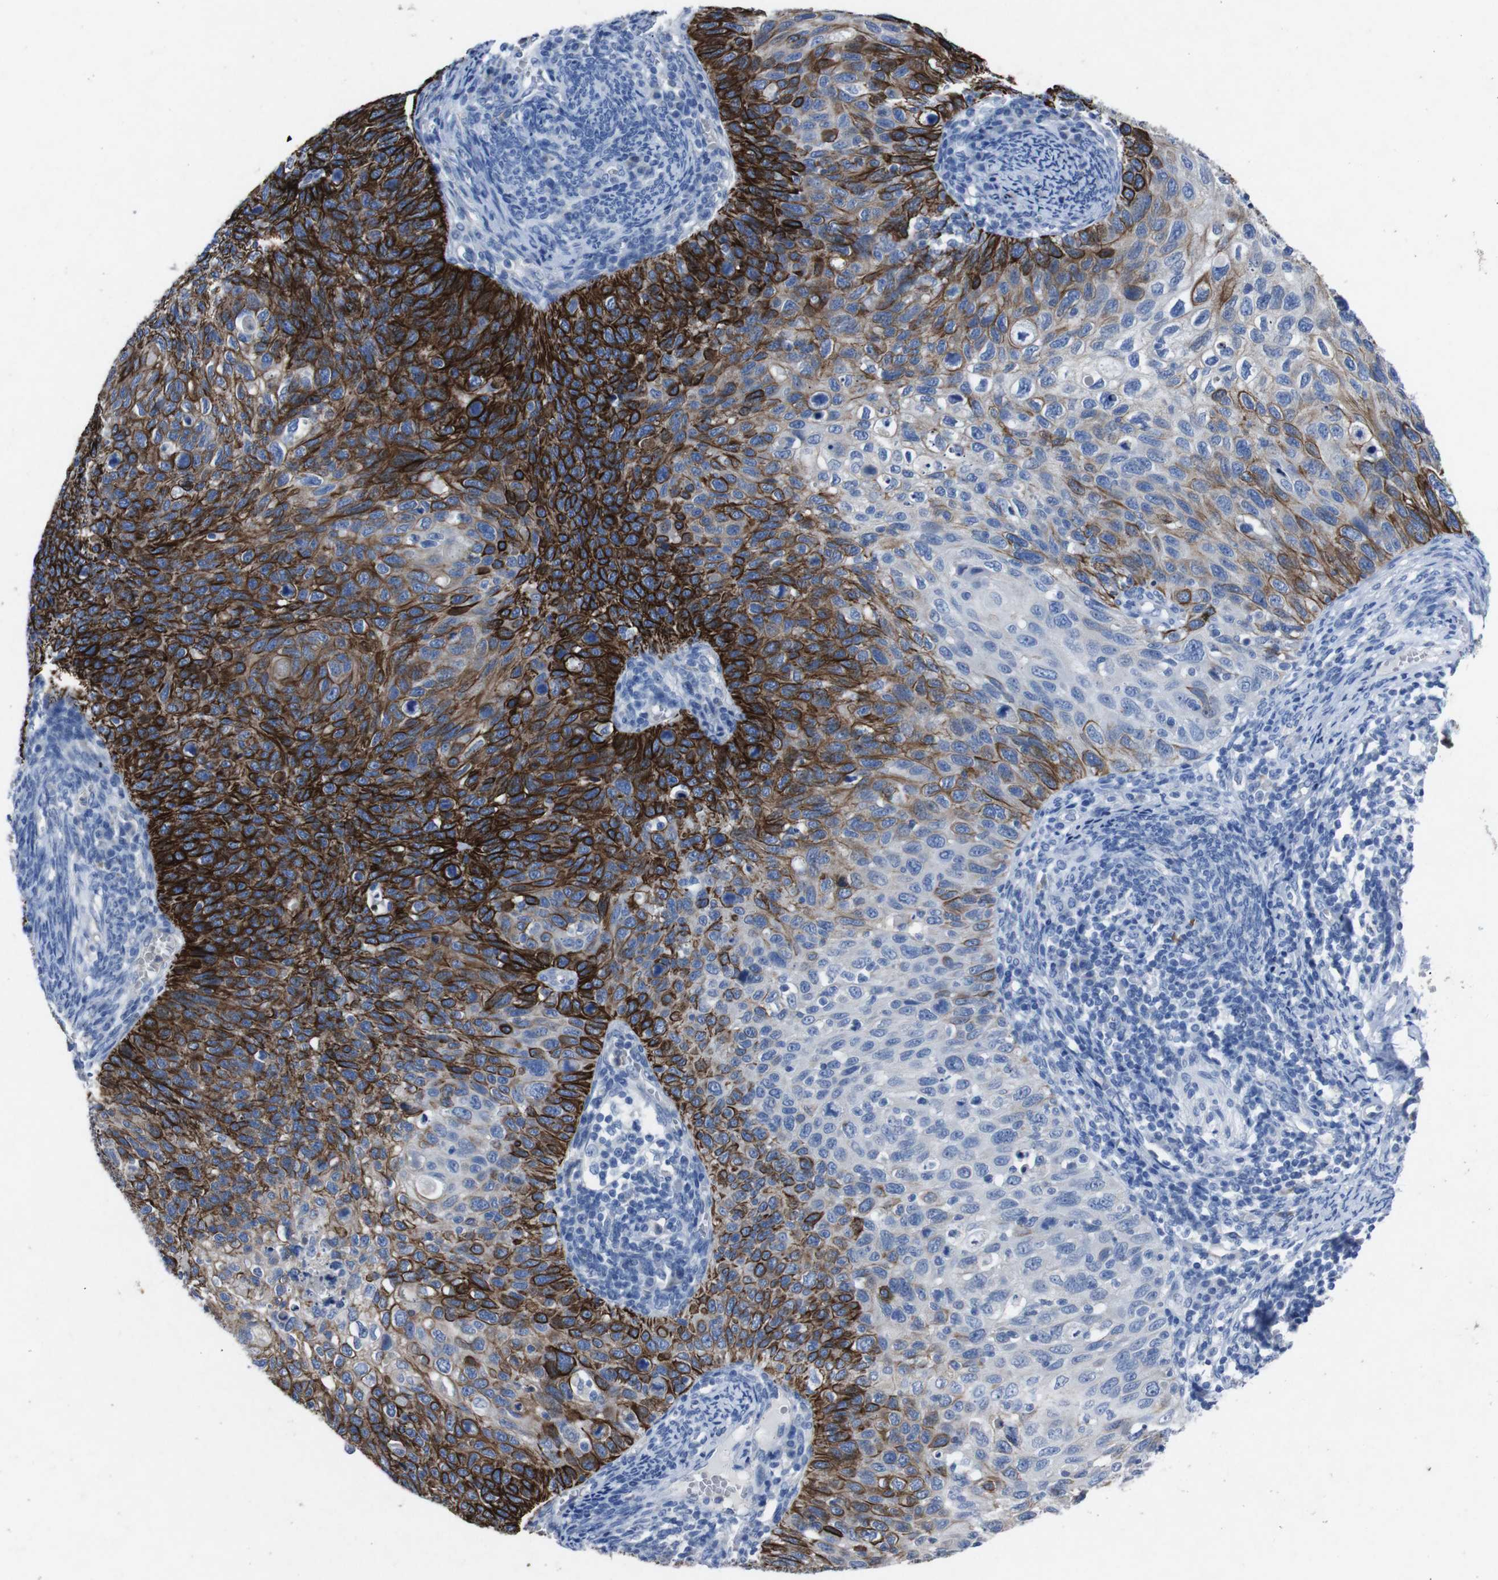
{"staining": {"intensity": "strong", "quantity": ">75%", "location": "cytoplasmic/membranous"}, "tissue": "cervical cancer", "cell_type": "Tumor cells", "image_type": "cancer", "snomed": [{"axis": "morphology", "description": "Squamous cell carcinoma, NOS"}, {"axis": "topography", "description": "Cervix"}], "caption": "Cervical squamous cell carcinoma tissue exhibits strong cytoplasmic/membranous expression in about >75% of tumor cells, visualized by immunohistochemistry.", "gene": "GJB2", "patient": {"sex": "female", "age": 70}}